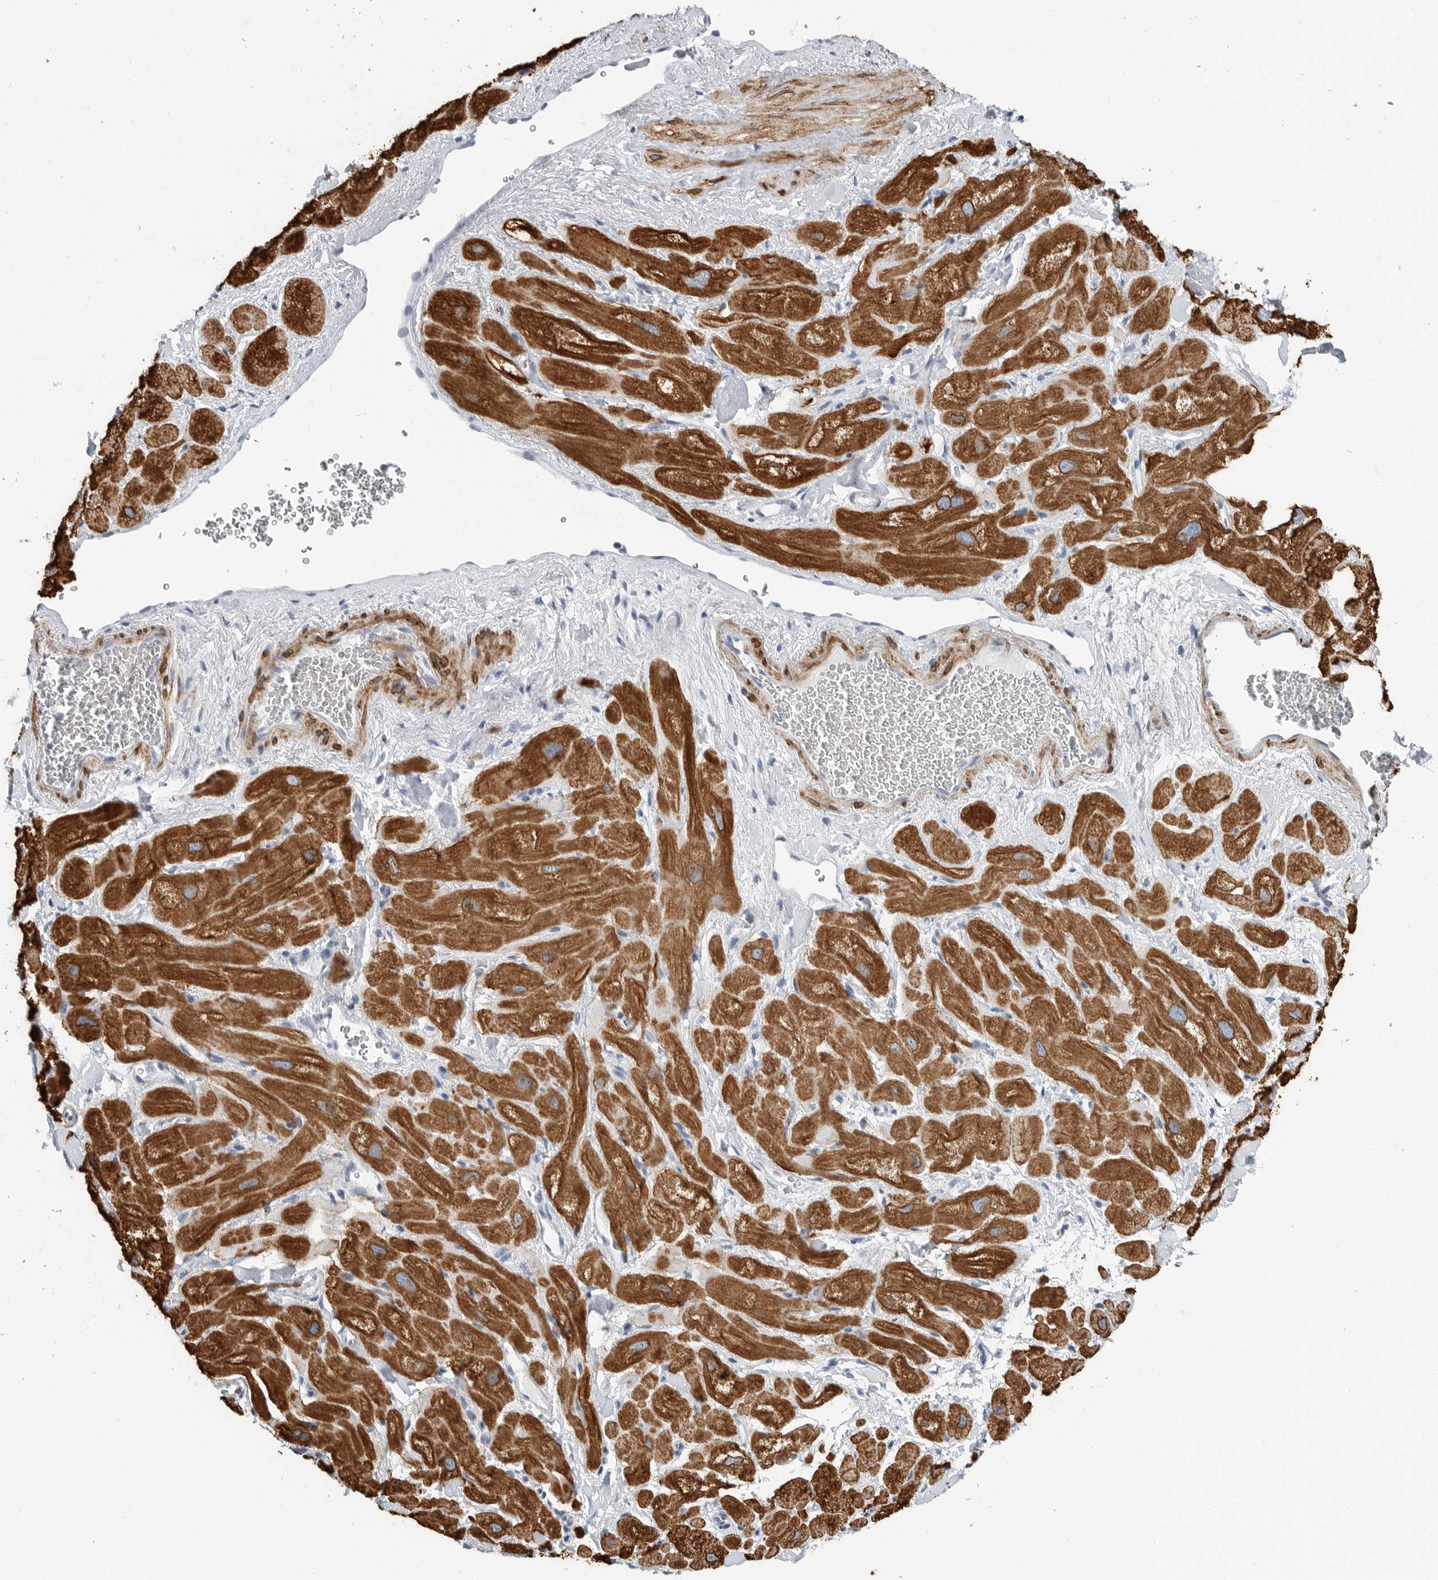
{"staining": {"intensity": "strong", "quantity": ">75%", "location": "cytoplasmic/membranous,nuclear"}, "tissue": "heart muscle", "cell_type": "Cardiomyocytes", "image_type": "normal", "snomed": [{"axis": "morphology", "description": "Normal tissue, NOS"}, {"axis": "topography", "description": "Heart"}], "caption": "A histopathology image of human heart muscle stained for a protein exhibits strong cytoplasmic/membranous,nuclear brown staining in cardiomyocytes. The protein of interest is stained brown, and the nuclei are stained in blue (DAB (3,3'-diaminobenzidine) IHC with brightfield microscopy, high magnification).", "gene": "PLN", "patient": {"sex": "male", "age": 49}}